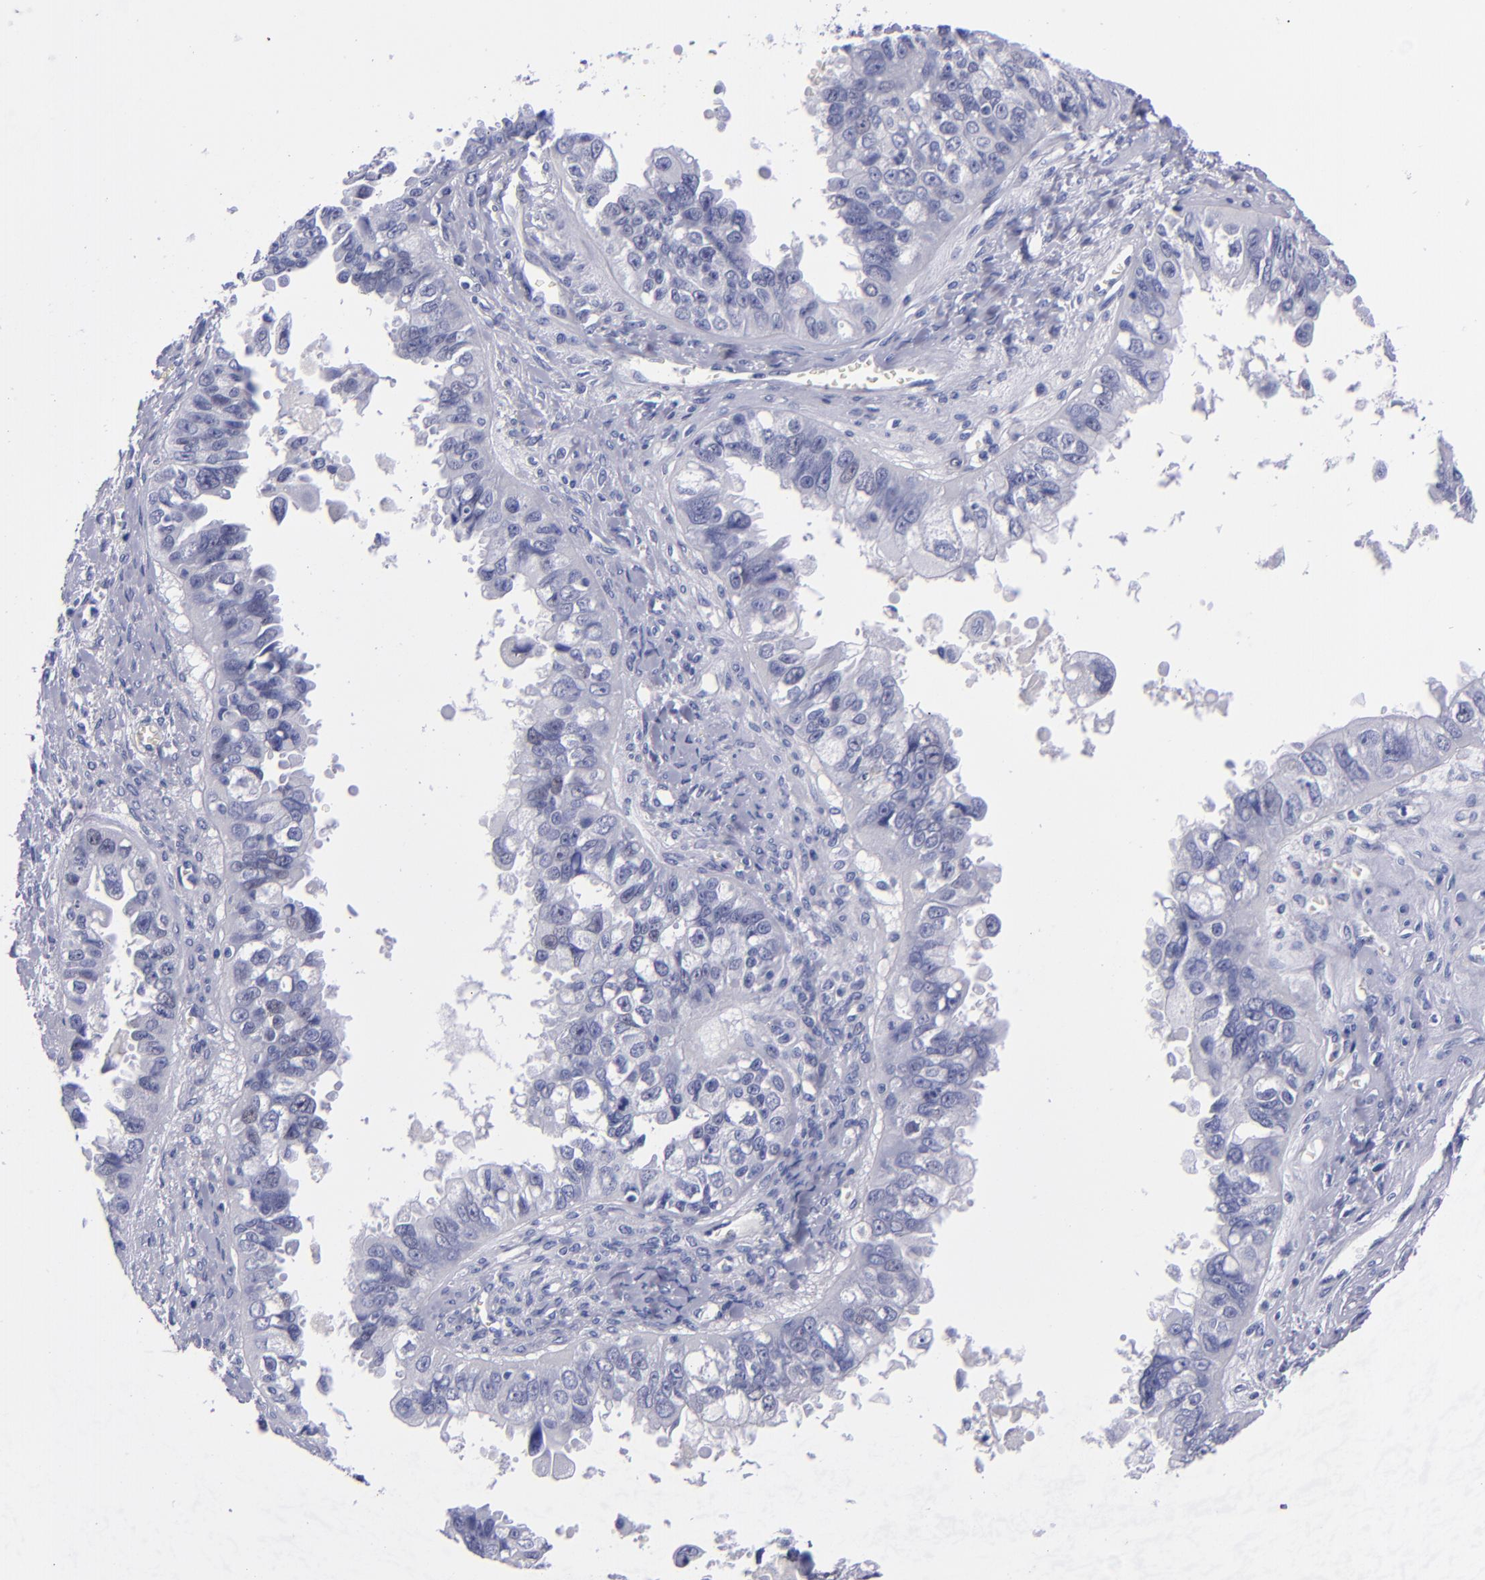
{"staining": {"intensity": "negative", "quantity": "none", "location": "none"}, "tissue": "ovarian cancer", "cell_type": "Tumor cells", "image_type": "cancer", "snomed": [{"axis": "morphology", "description": "Carcinoma, endometroid"}, {"axis": "topography", "description": "Ovary"}], "caption": "Tumor cells are negative for protein expression in human ovarian endometroid carcinoma. (Brightfield microscopy of DAB IHC at high magnification).", "gene": "MCM7", "patient": {"sex": "female", "age": 85}}